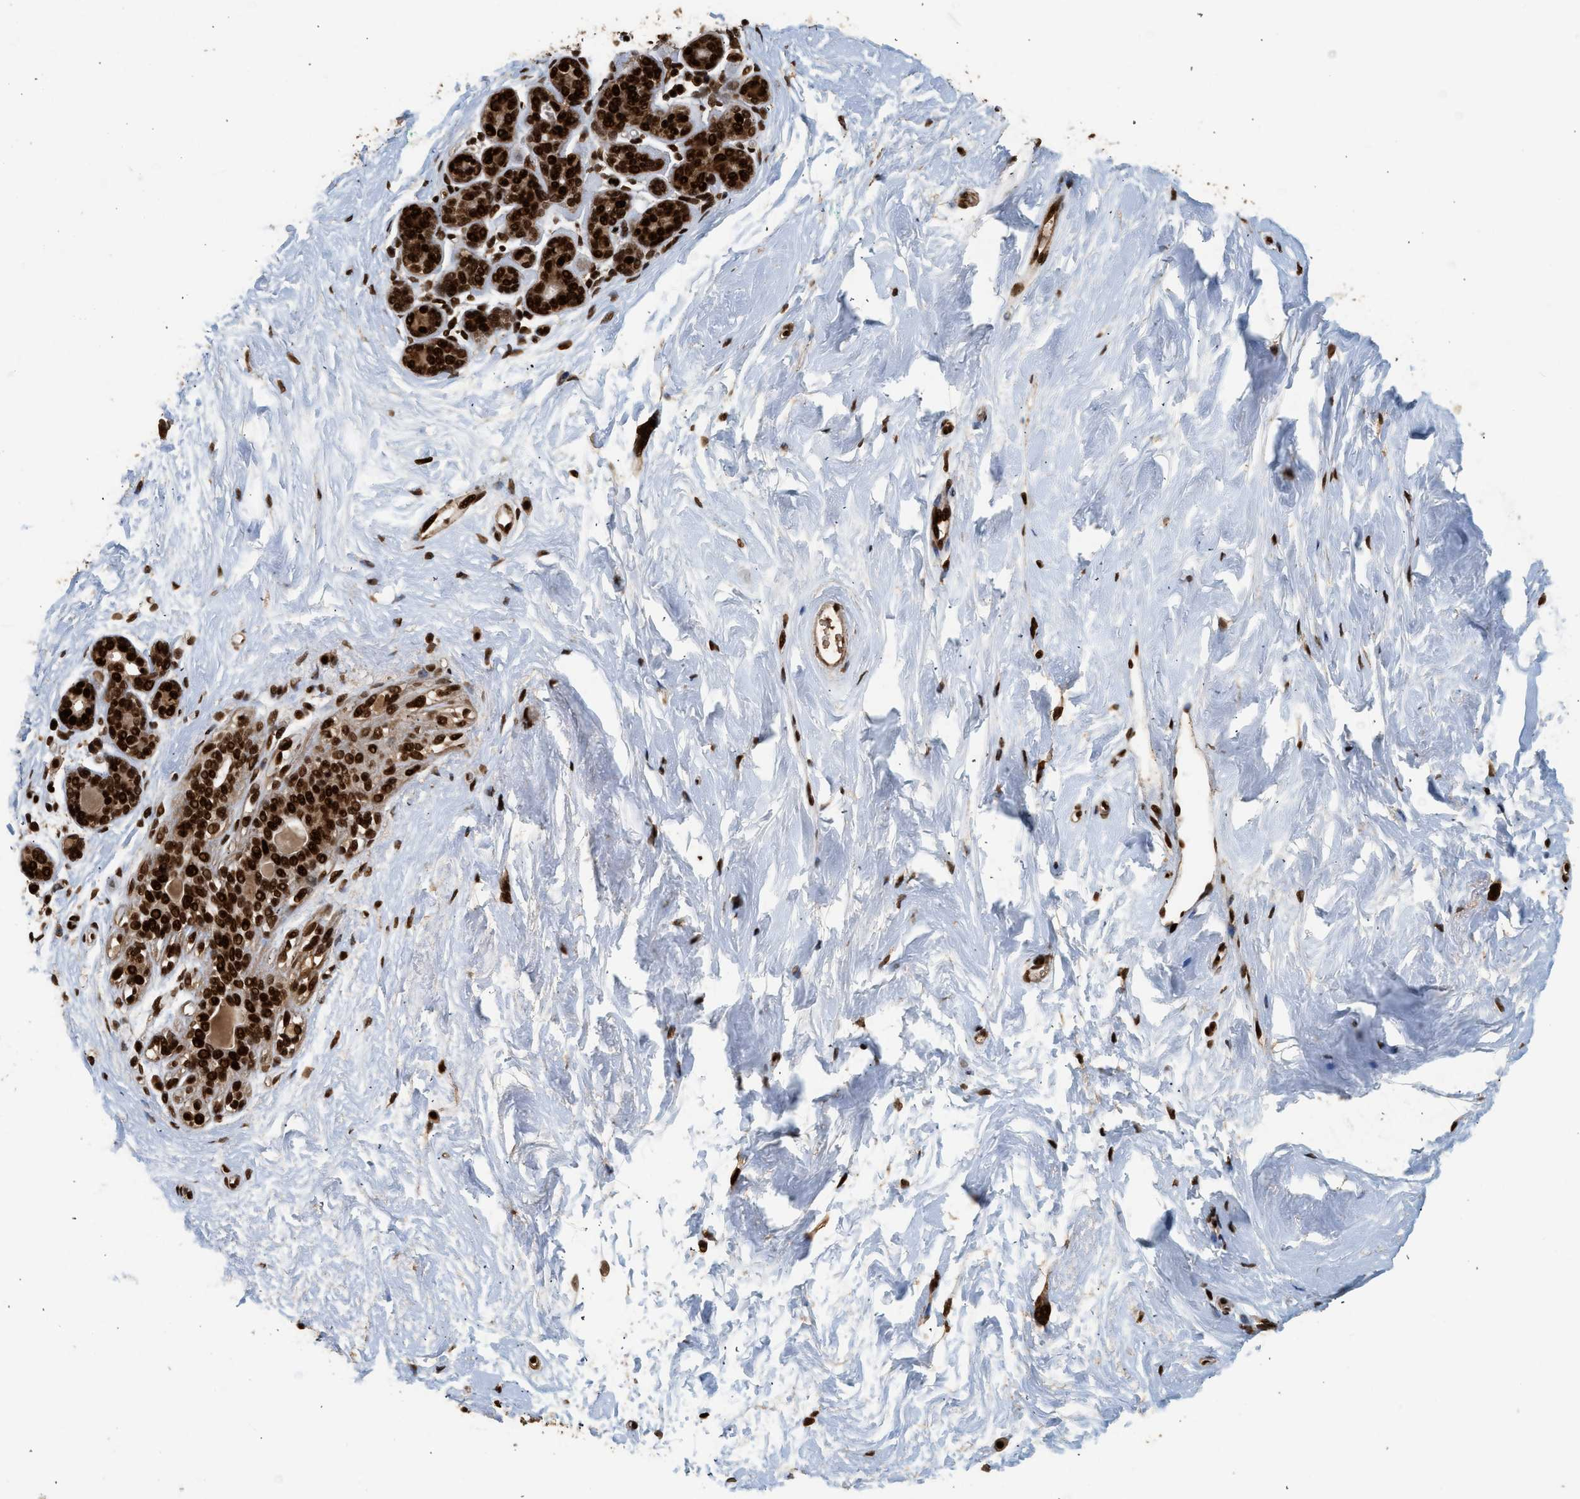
{"staining": {"intensity": "strong", "quantity": ">75%", "location": "nuclear"}, "tissue": "breast", "cell_type": "Adipocytes", "image_type": "normal", "snomed": [{"axis": "morphology", "description": "Normal tissue, NOS"}, {"axis": "topography", "description": "Breast"}], "caption": "Breast stained with a brown dye exhibits strong nuclear positive staining in approximately >75% of adipocytes.", "gene": "PPP4R3B", "patient": {"sex": "female", "age": 52}}